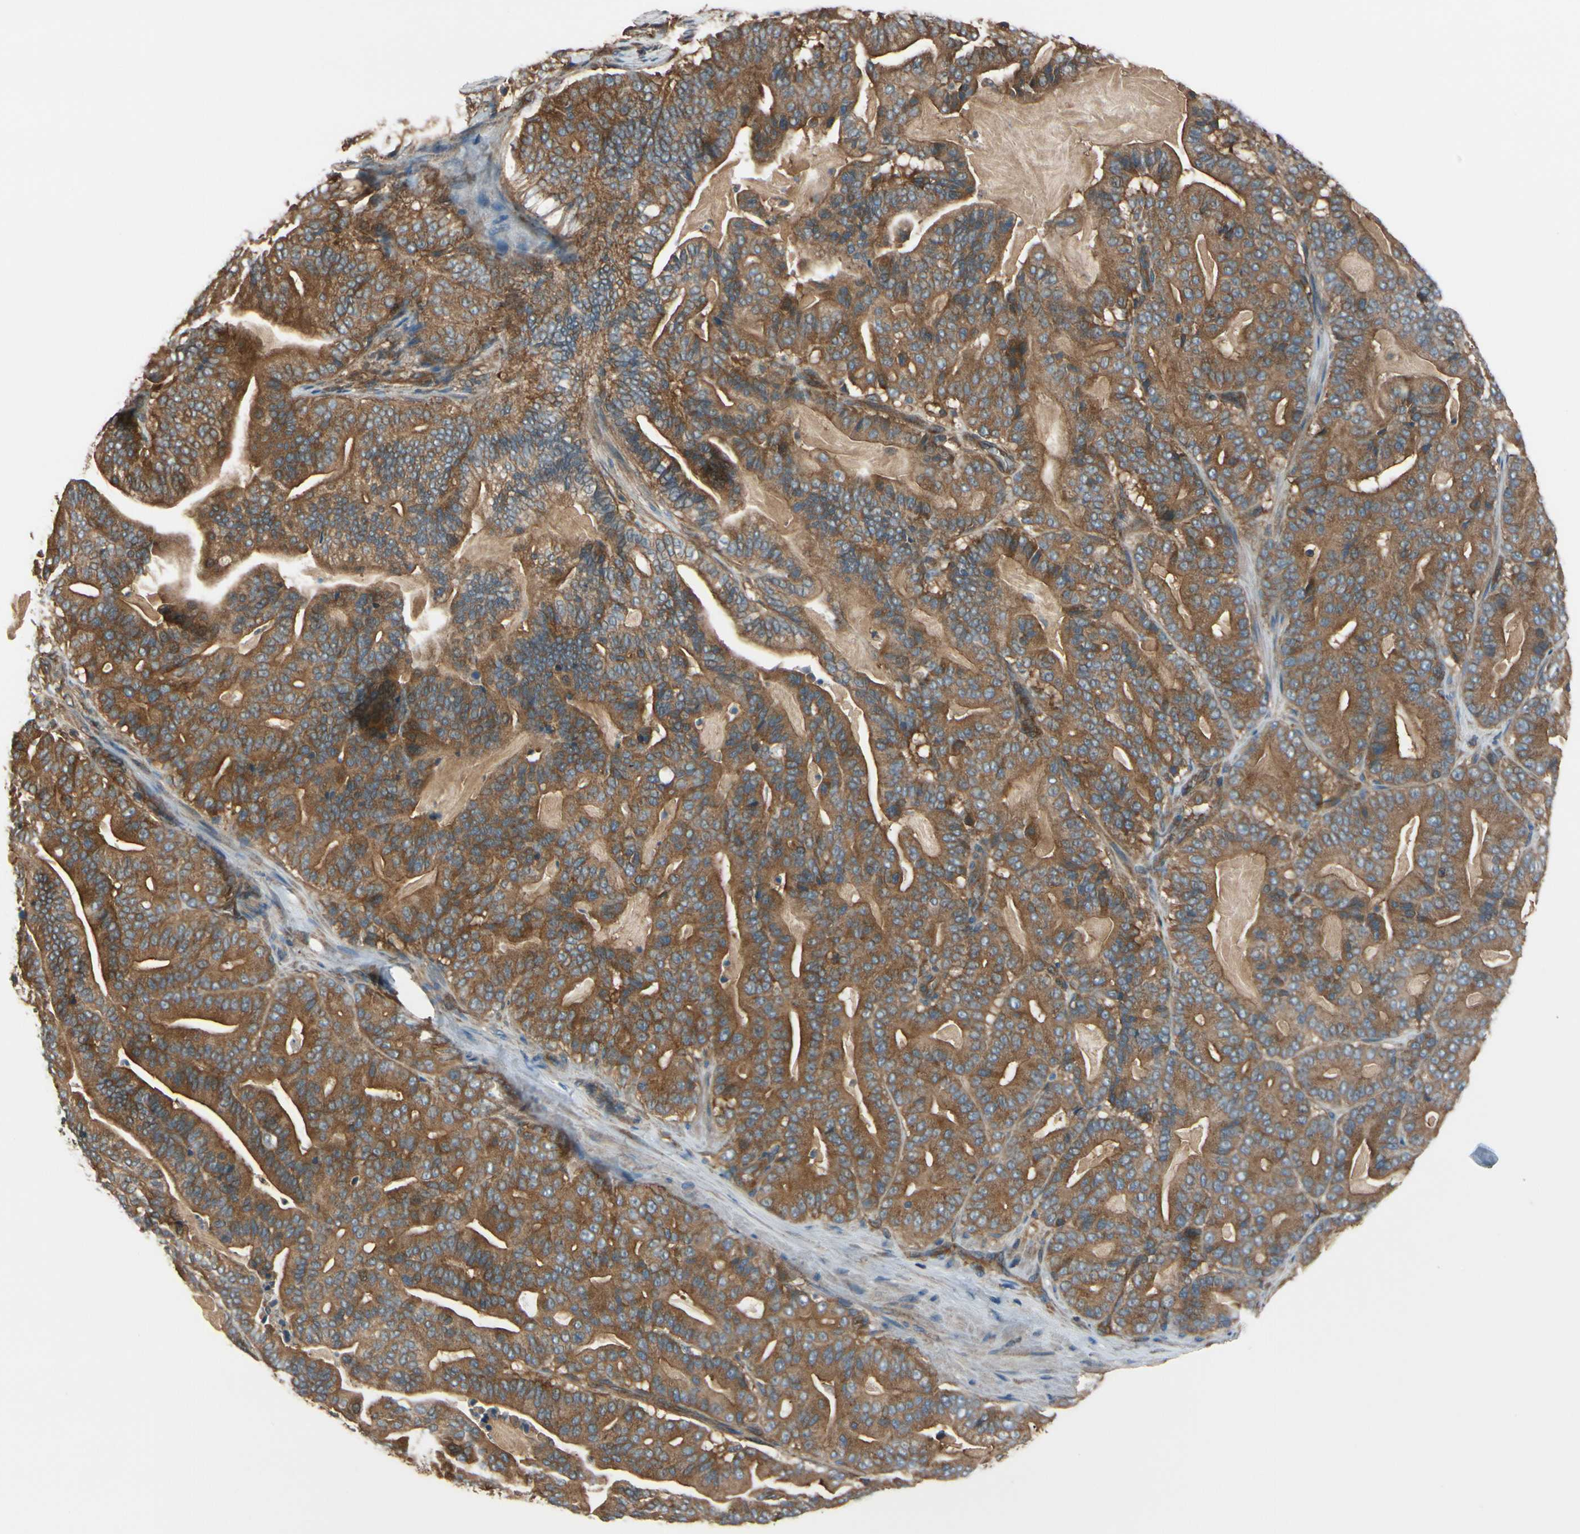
{"staining": {"intensity": "moderate", "quantity": ">75%", "location": "cytoplasmic/membranous"}, "tissue": "pancreatic cancer", "cell_type": "Tumor cells", "image_type": "cancer", "snomed": [{"axis": "morphology", "description": "Adenocarcinoma, NOS"}, {"axis": "topography", "description": "Pancreas"}], "caption": "This histopathology image displays immunohistochemistry staining of human pancreatic cancer (adenocarcinoma), with medium moderate cytoplasmic/membranous staining in about >75% of tumor cells.", "gene": "EPS15", "patient": {"sex": "male", "age": 63}}